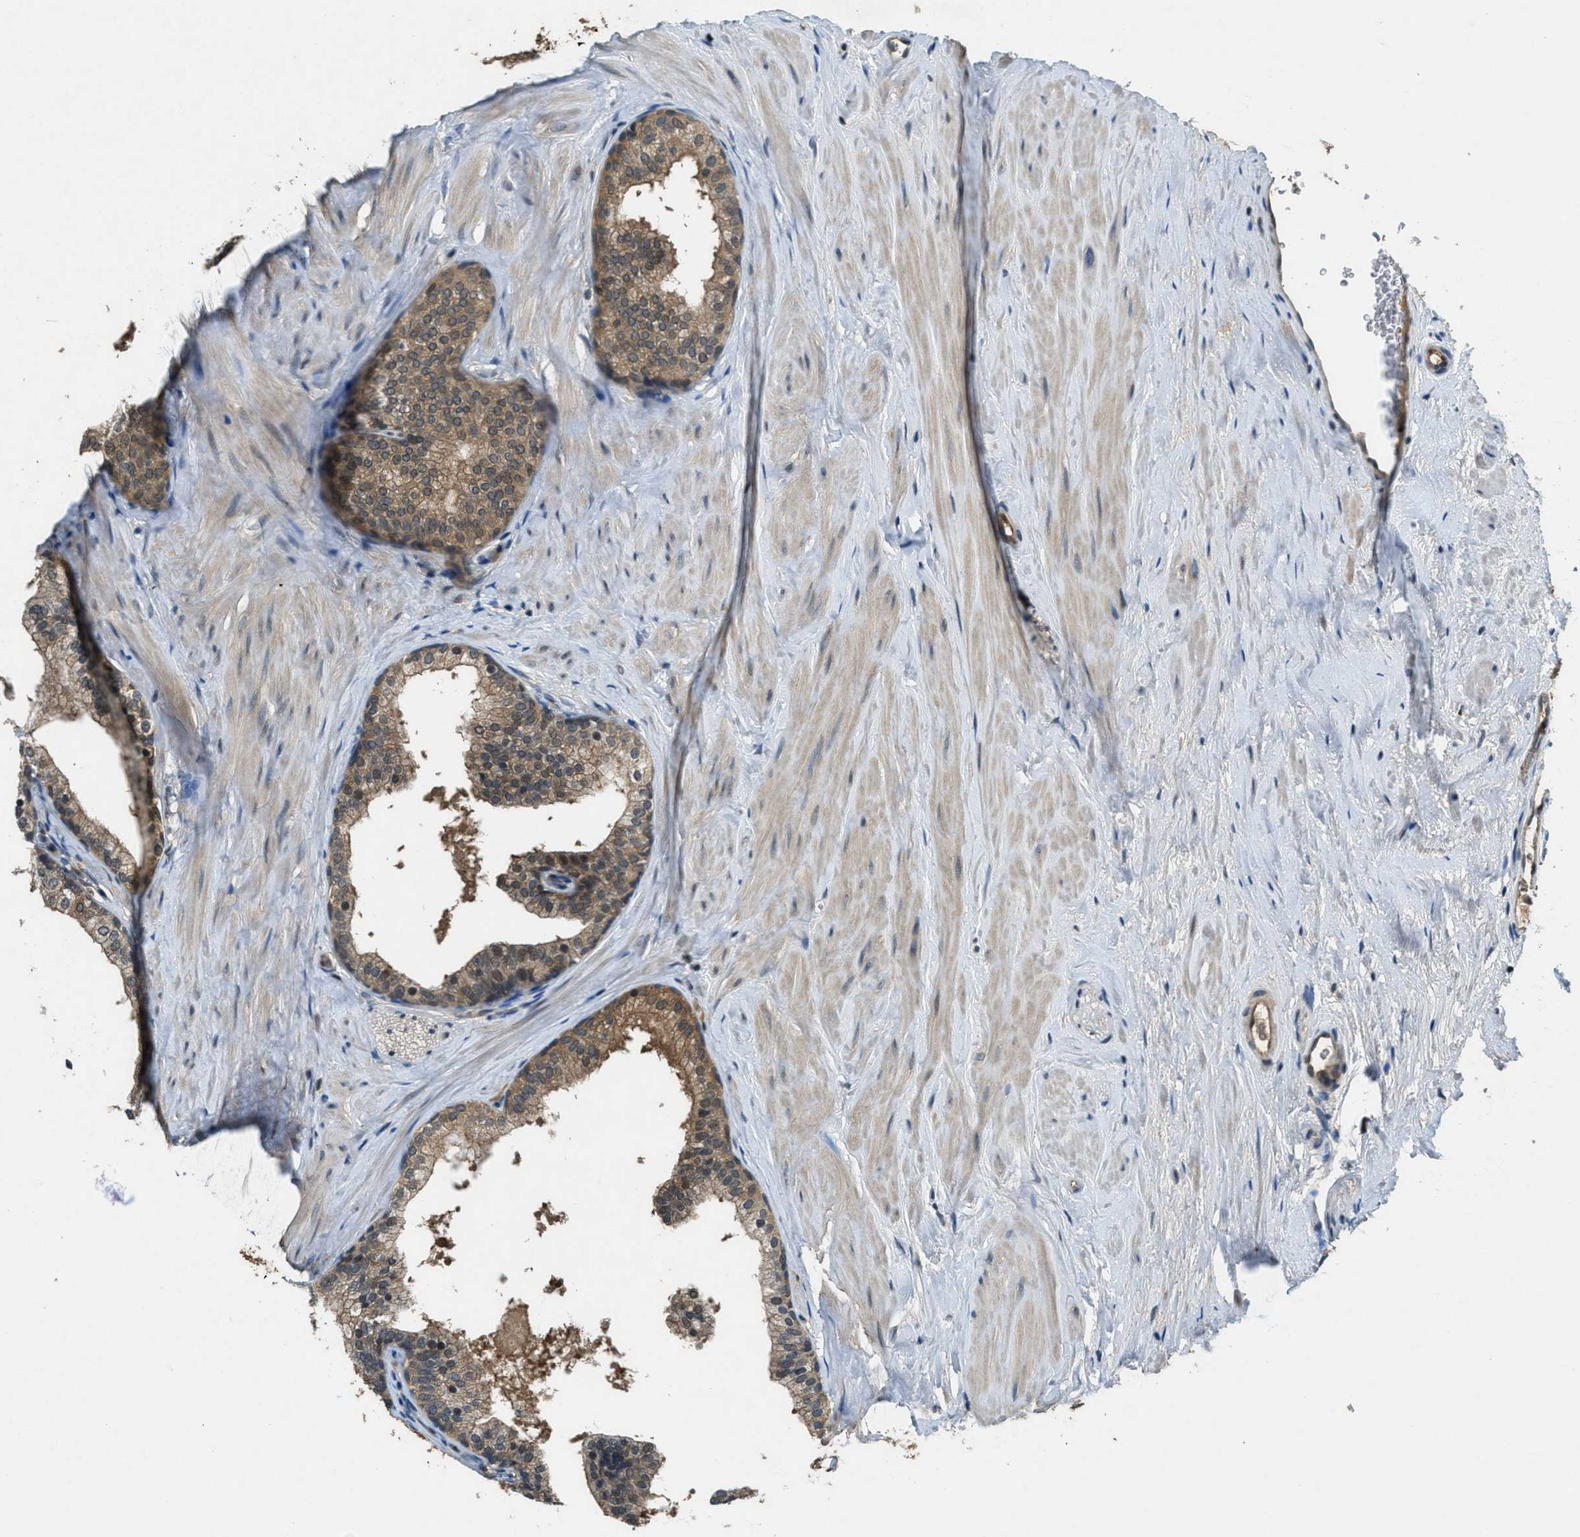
{"staining": {"intensity": "moderate", "quantity": ">75%", "location": "cytoplasmic/membranous"}, "tissue": "prostate", "cell_type": "Glandular cells", "image_type": "normal", "snomed": [{"axis": "morphology", "description": "Normal tissue, NOS"}, {"axis": "topography", "description": "Prostate"}], "caption": "Glandular cells show moderate cytoplasmic/membranous staining in approximately >75% of cells in normal prostate. The protein of interest is shown in brown color, while the nuclei are stained blue.", "gene": "DUSP6", "patient": {"sex": "male", "age": 60}}